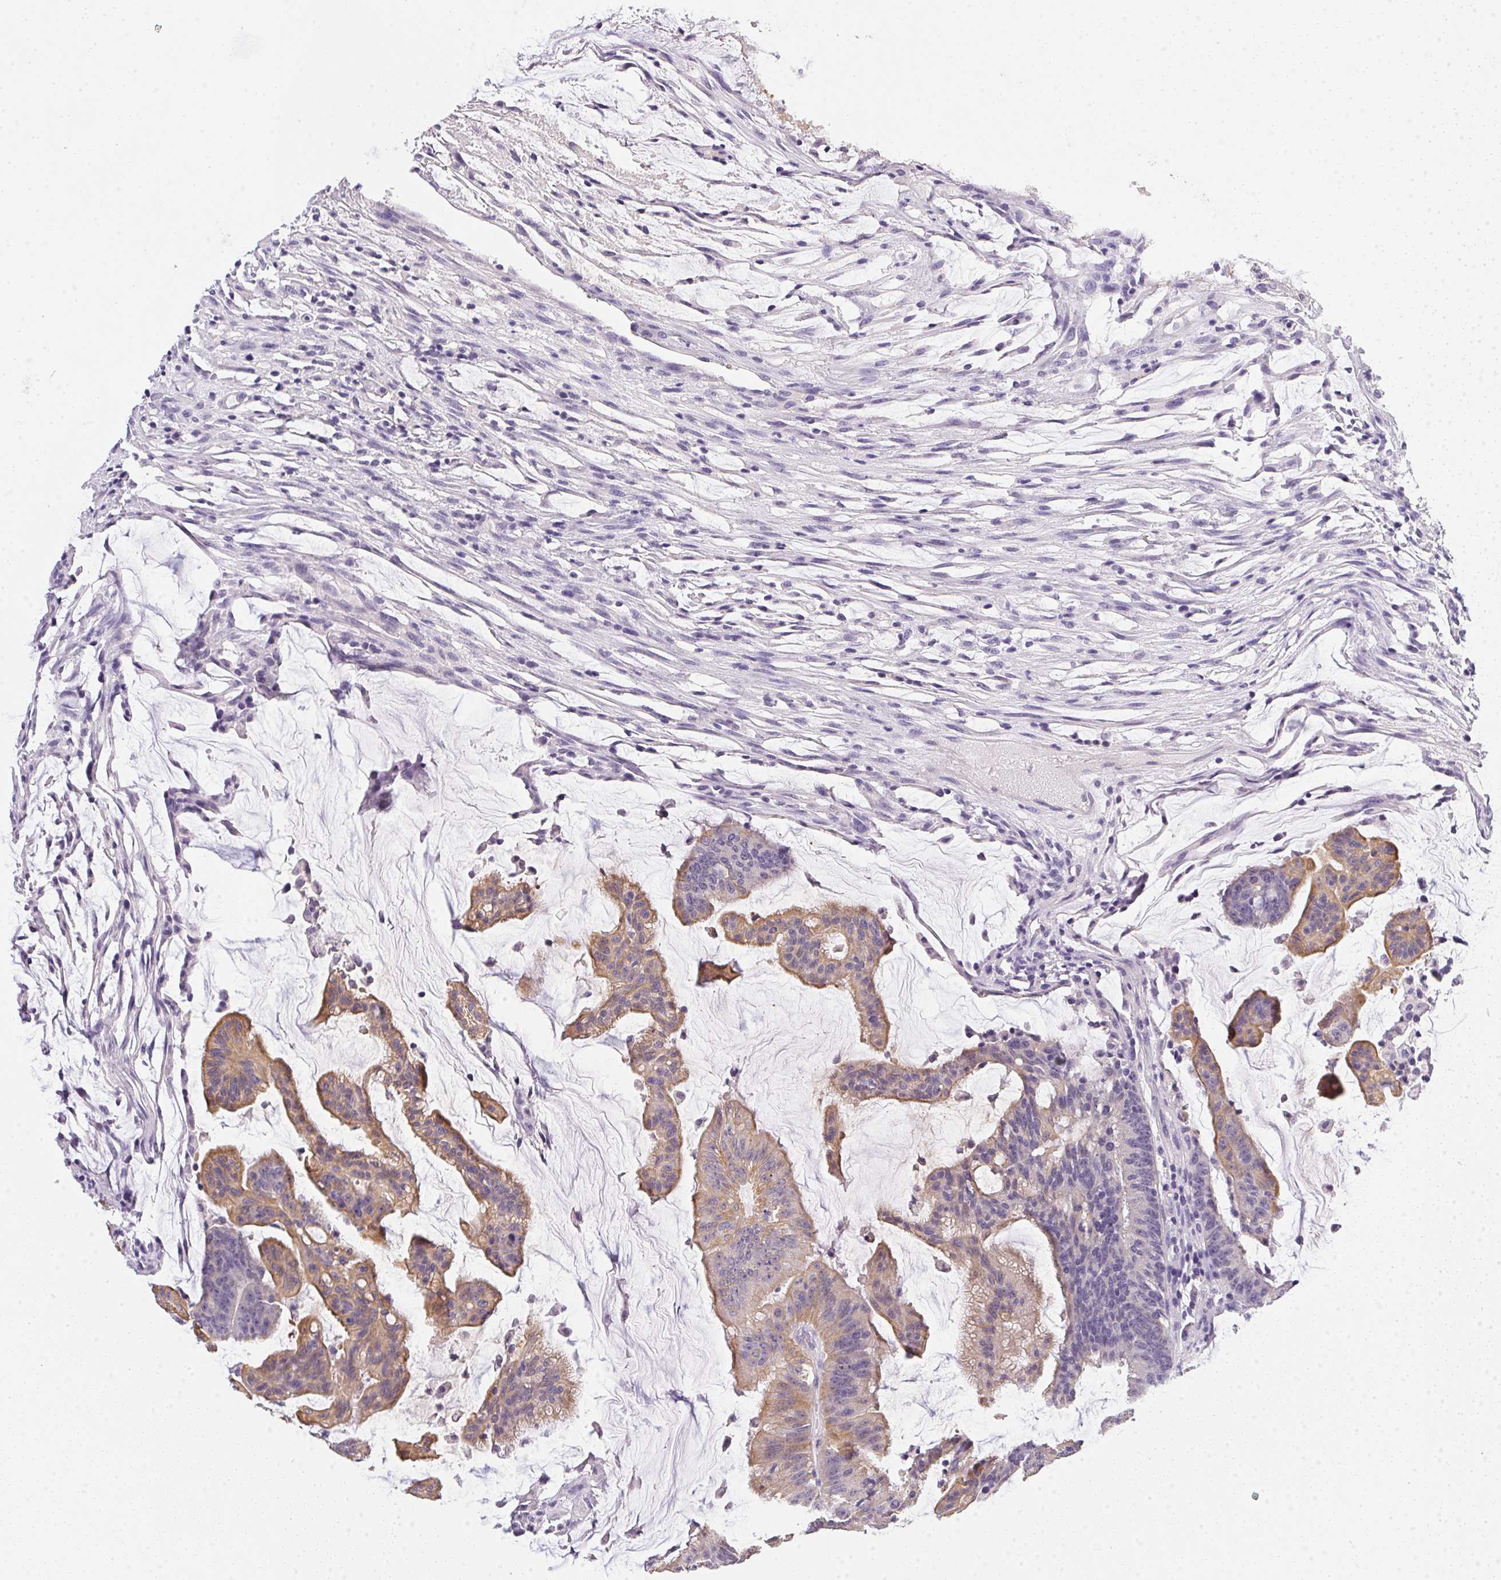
{"staining": {"intensity": "weak", "quantity": "25%-75%", "location": "cytoplasmic/membranous"}, "tissue": "colorectal cancer", "cell_type": "Tumor cells", "image_type": "cancer", "snomed": [{"axis": "morphology", "description": "Adenocarcinoma, NOS"}, {"axis": "topography", "description": "Colon"}], "caption": "Human colorectal cancer stained with a brown dye demonstrates weak cytoplasmic/membranous positive staining in approximately 25%-75% of tumor cells.", "gene": "SLC17A7", "patient": {"sex": "female", "age": 78}}